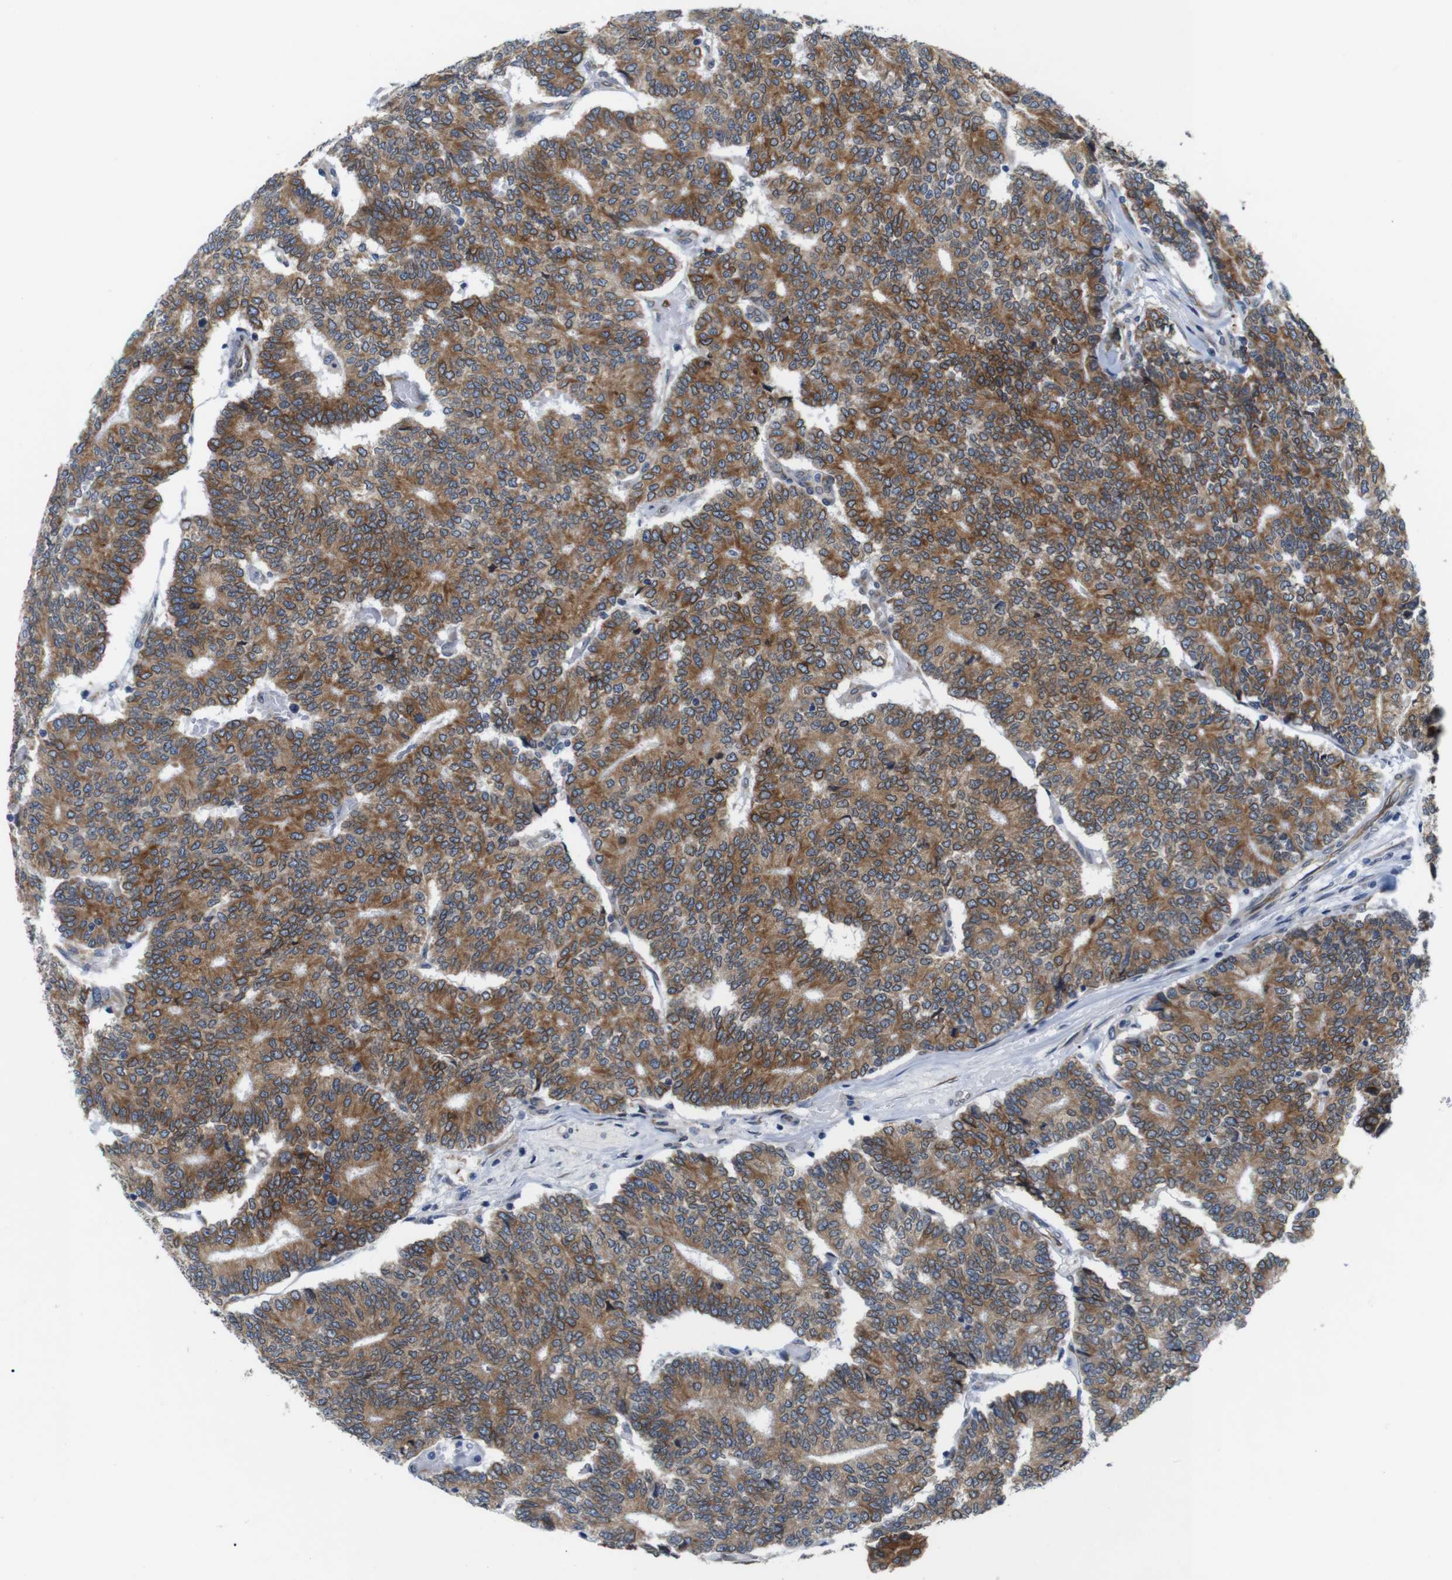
{"staining": {"intensity": "moderate", "quantity": ">75%", "location": "cytoplasmic/membranous"}, "tissue": "prostate cancer", "cell_type": "Tumor cells", "image_type": "cancer", "snomed": [{"axis": "morphology", "description": "Normal tissue, NOS"}, {"axis": "morphology", "description": "Adenocarcinoma, High grade"}, {"axis": "topography", "description": "Prostate"}, {"axis": "topography", "description": "Seminal veicle"}], "caption": "IHC photomicrograph of human prostate cancer (high-grade adenocarcinoma) stained for a protein (brown), which demonstrates medium levels of moderate cytoplasmic/membranous staining in approximately >75% of tumor cells.", "gene": "HACD3", "patient": {"sex": "male", "age": 55}}